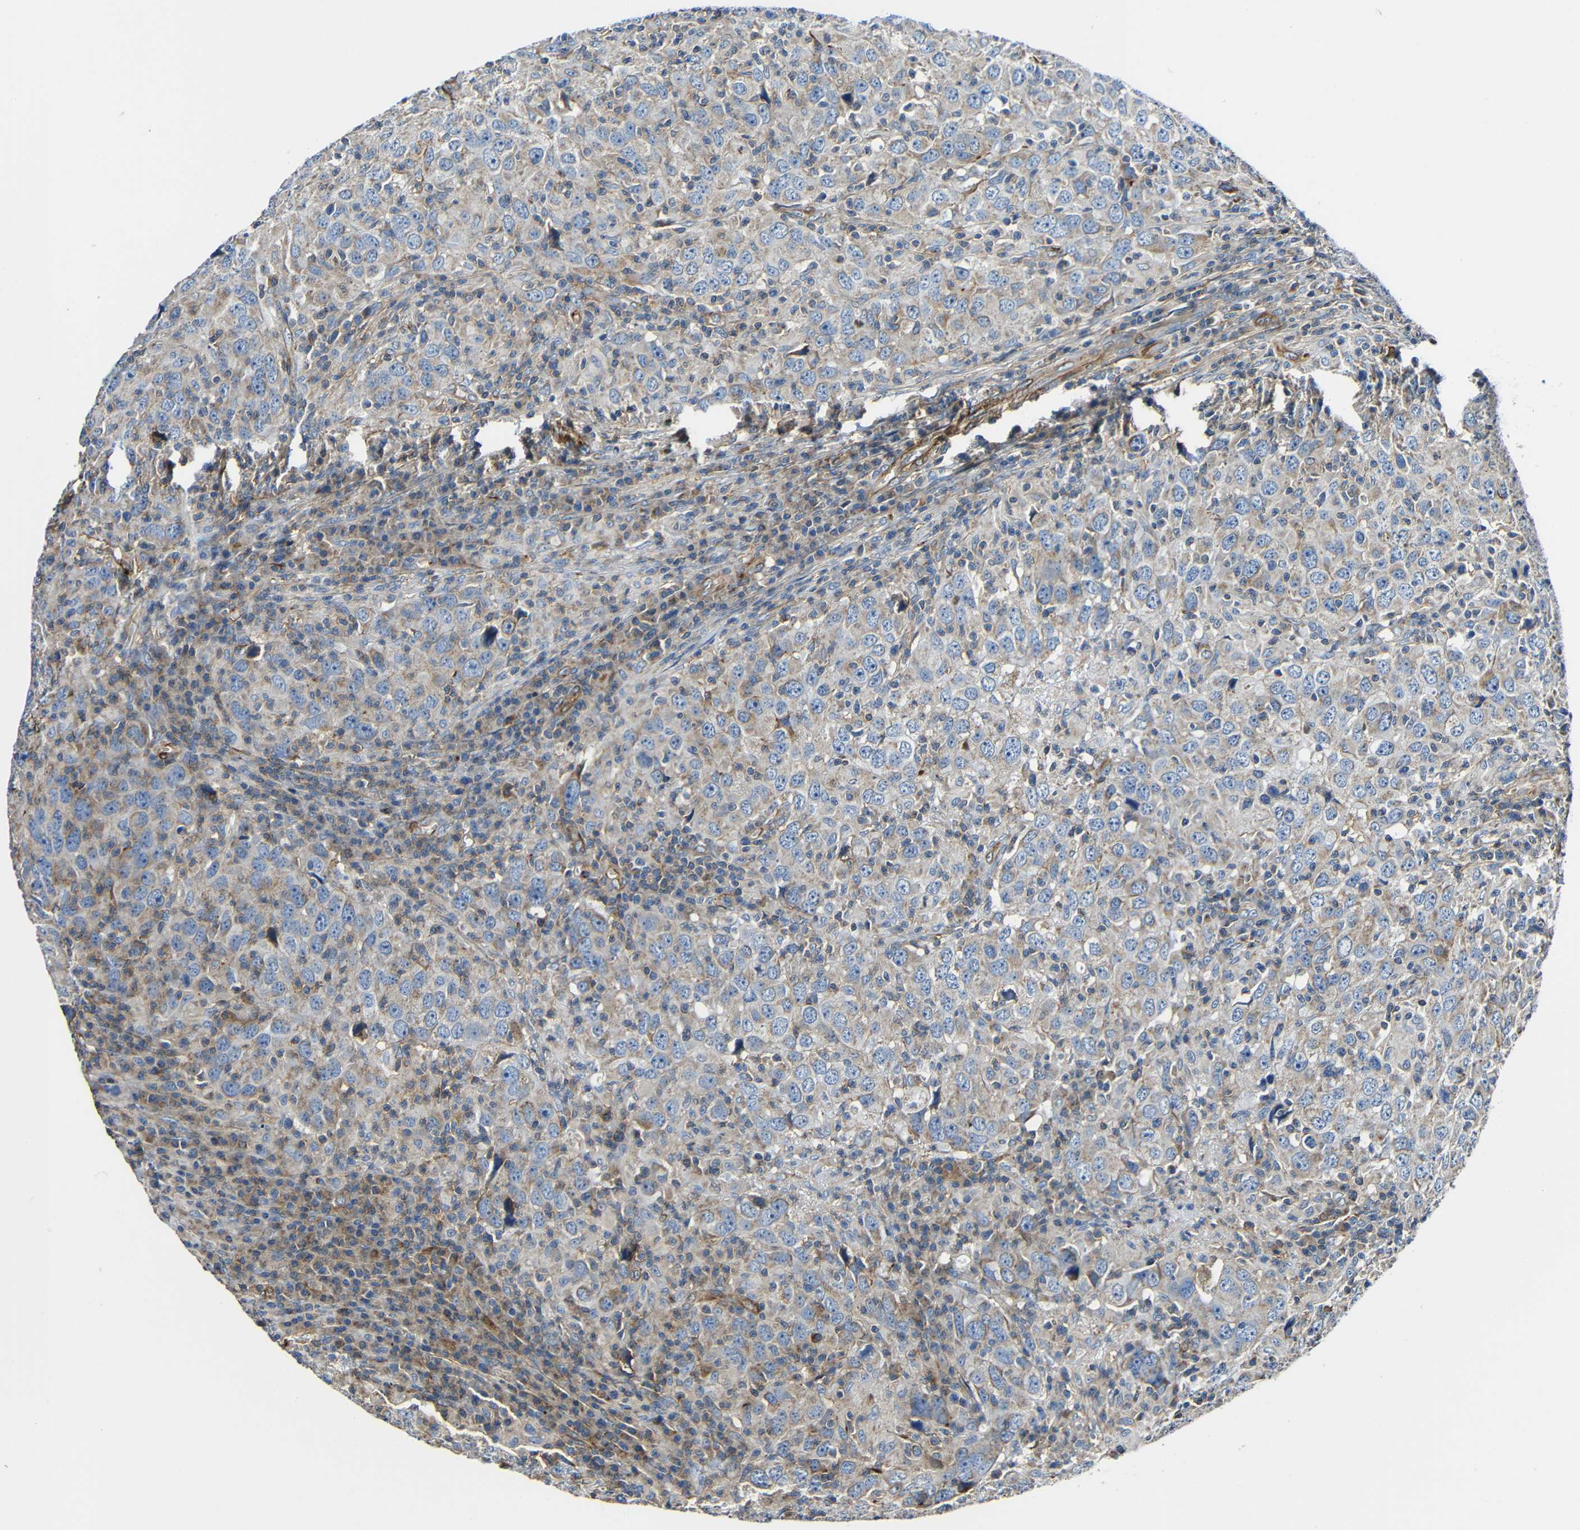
{"staining": {"intensity": "moderate", "quantity": "25%-75%", "location": "cytoplasmic/membranous"}, "tissue": "head and neck cancer", "cell_type": "Tumor cells", "image_type": "cancer", "snomed": [{"axis": "morphology", "description": "Adenocarcinoma, NOS"}, {"axis": "topography", "description": "Salivary gland"}, {"axis": "topography", "description": "Head-Neck"}], "caption": "Approximately 25%-75% of tumor cells in head and neck cancer reveal moderate cytoplasmic/membranous protein expression as visualized by brown immunohistochemical staining.", "gene": "IGSF10", "patient": {"sex": "female", "age": 65}}